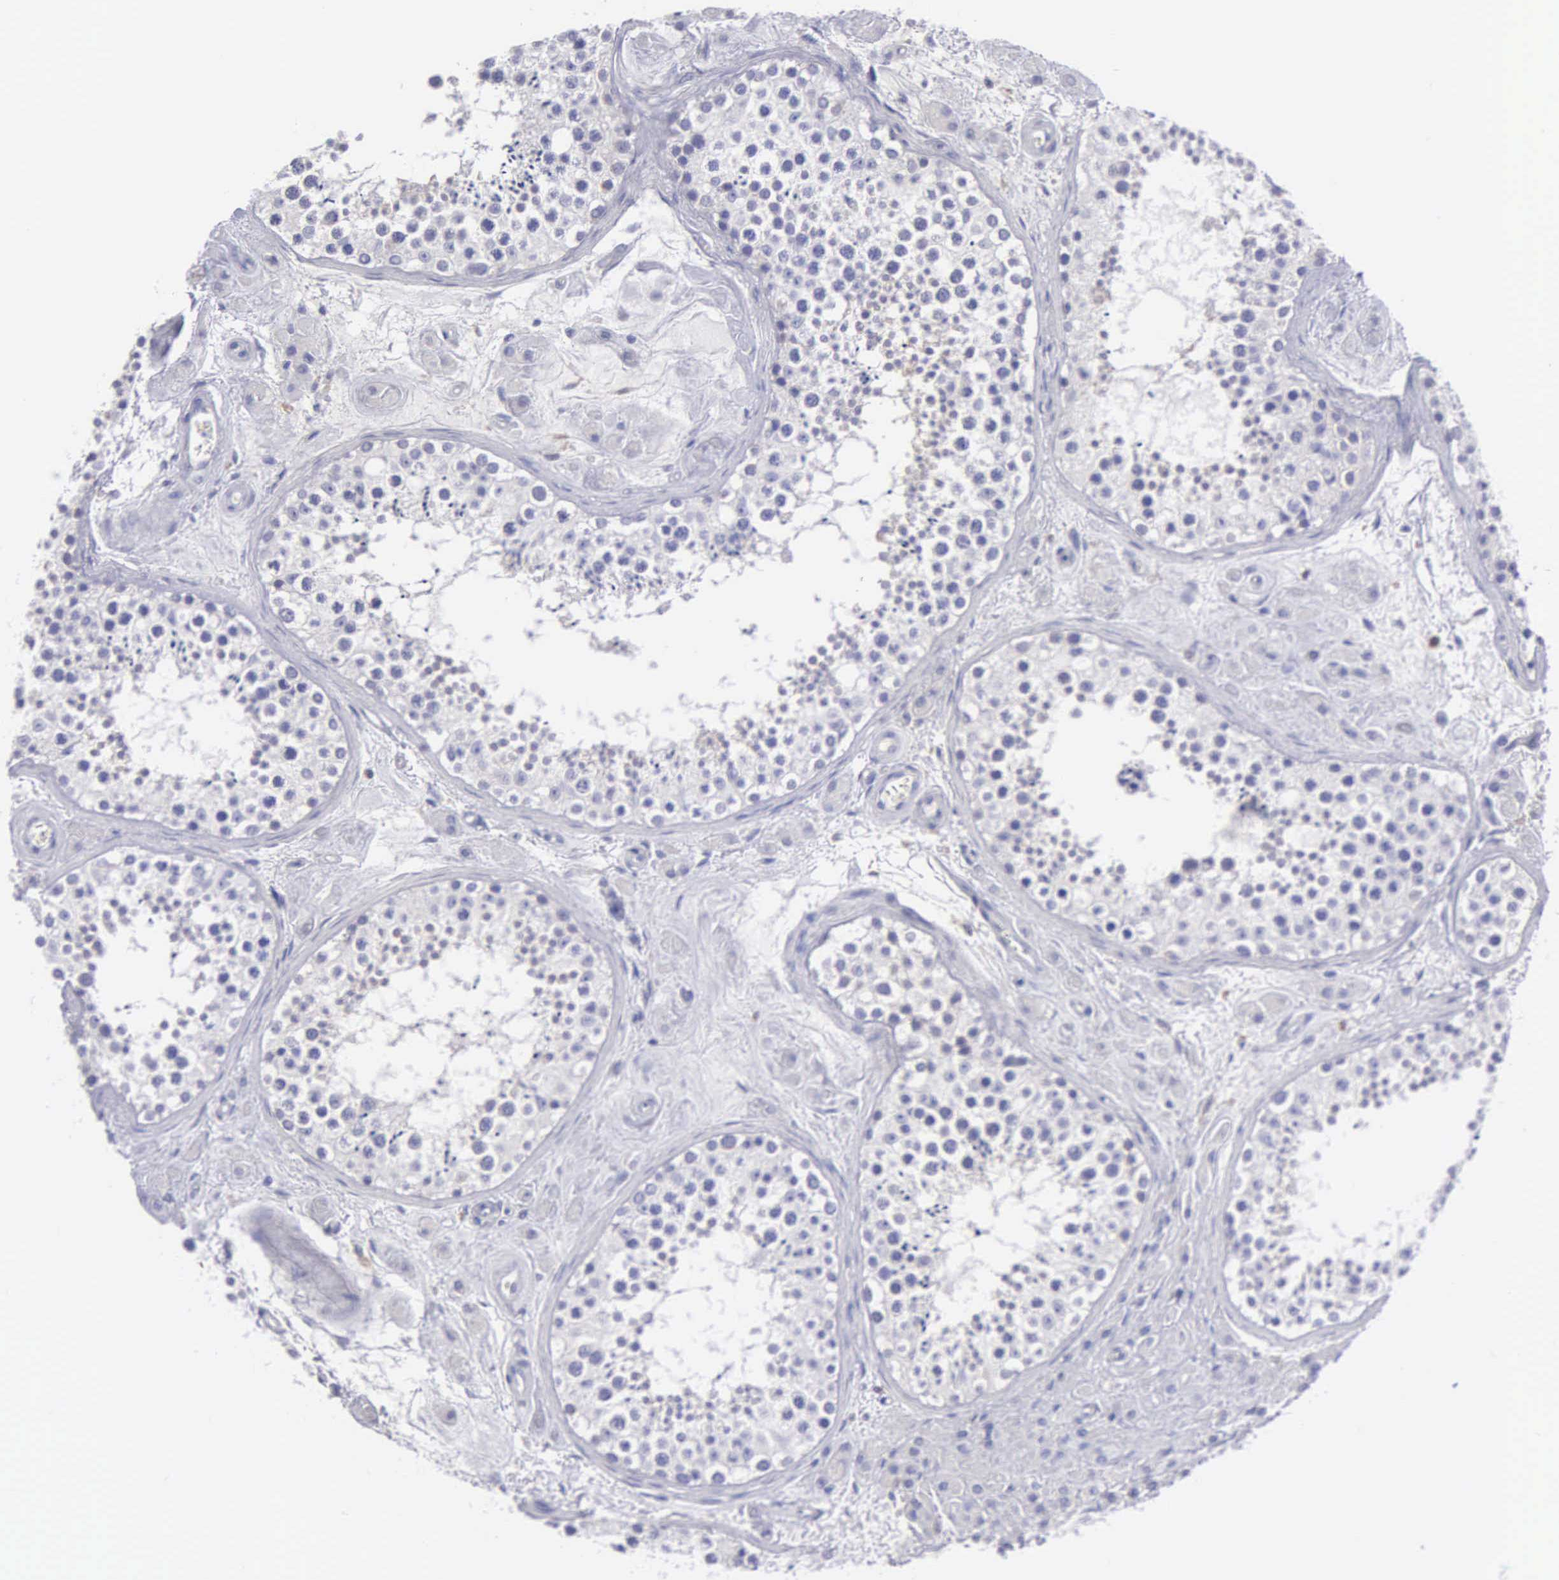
{"staining": {"intensity": "negative", "quantity": "none", "location": "none"}, "tissue": "testis", "cell_type": "Cells in seminiferous ducts", "image_type": "normal", "snomed": [{"axis": "morphology", "description": "Normal tissue, NOS"}, {"axis": "topography", "description": "Testis"}], "caption": "Protein analysis of unremarkable testis displays no significant staining in cells in seminiferous ducts.", "gene": "TYRP1", "patient": {"sex": "male", "age": 38}}